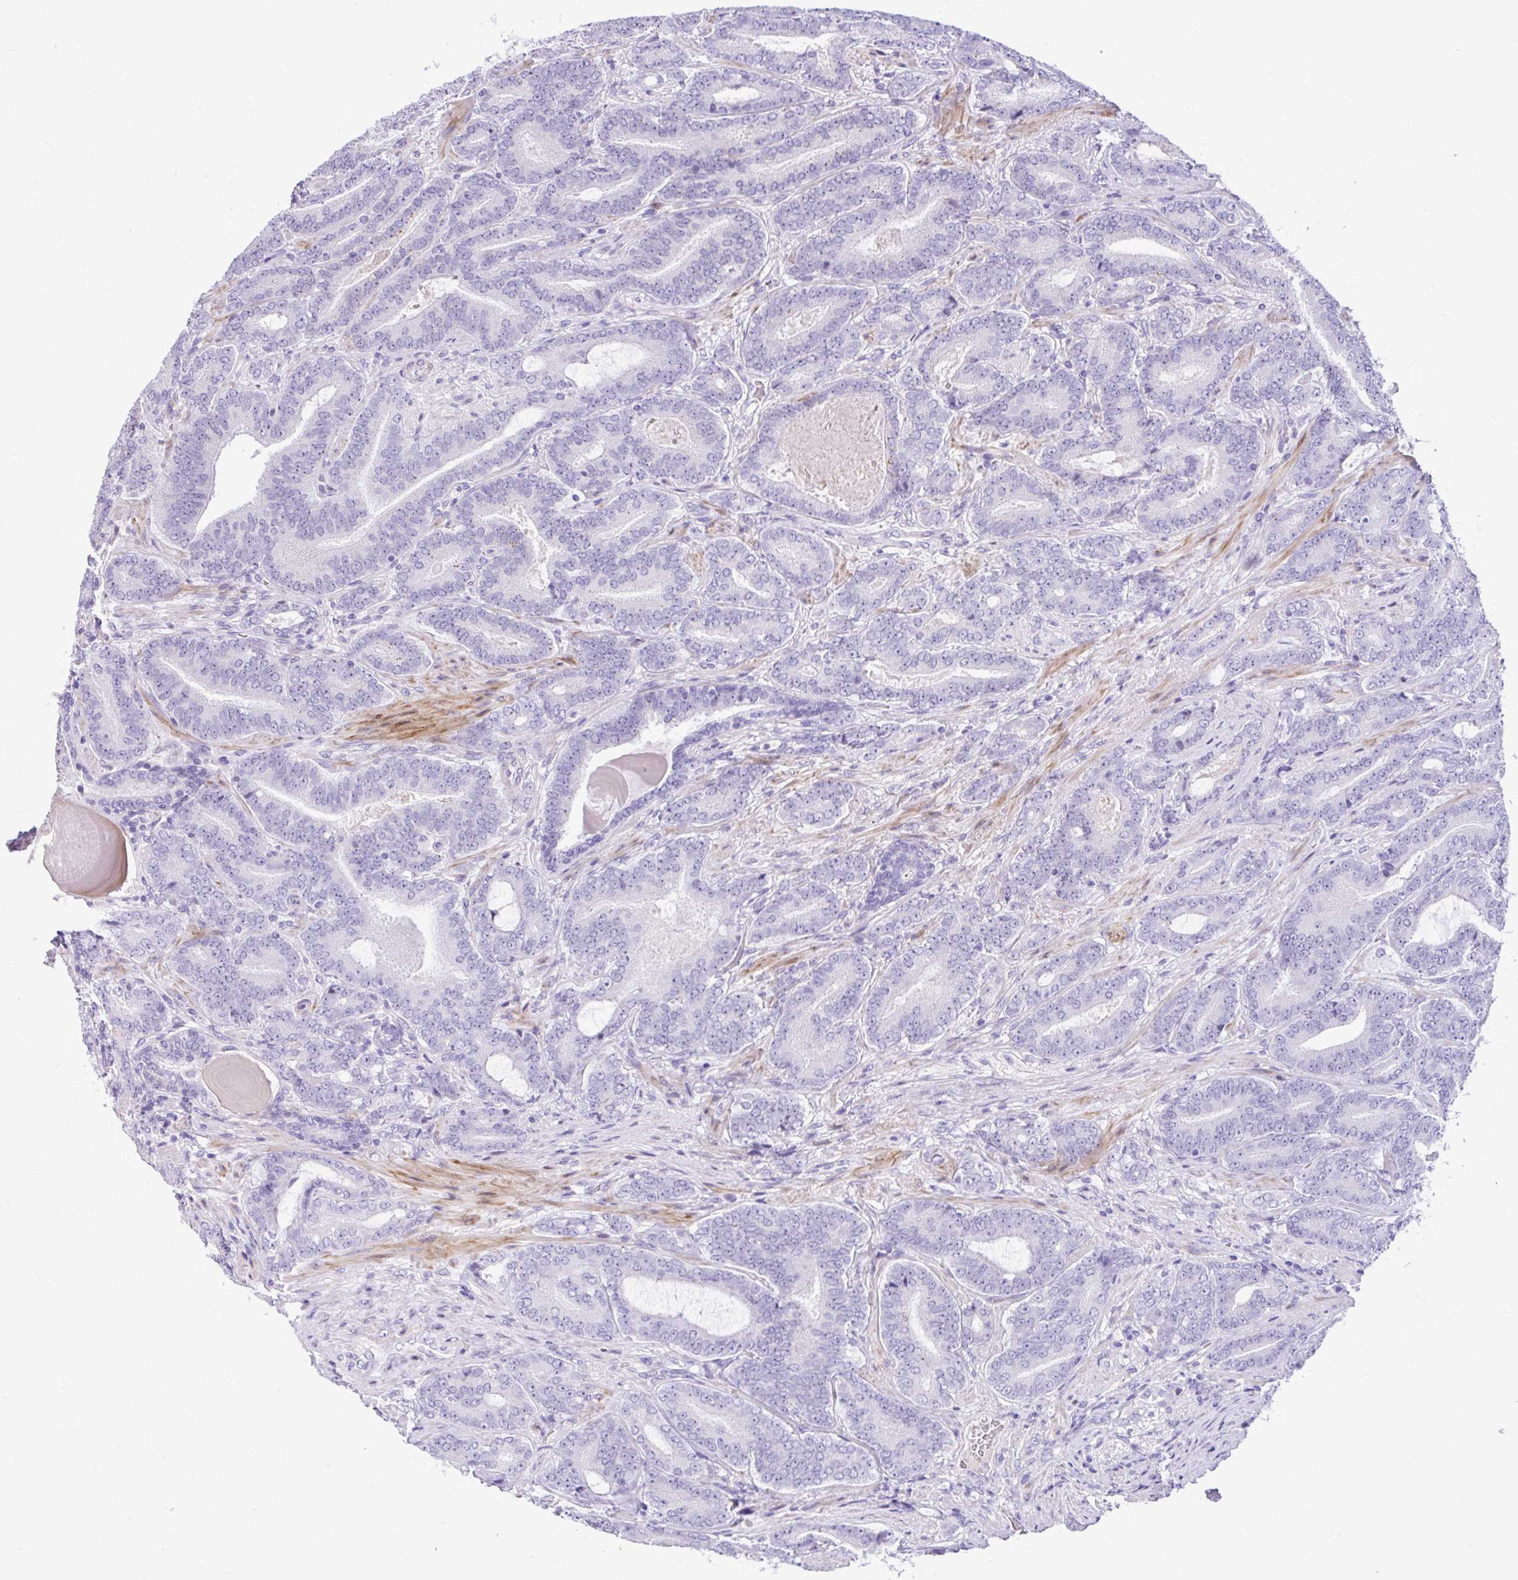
{"staining": {"intensity": "negative", "quantity": "none", "location": "none"}, "tissue": "prostate cancer", "cell_type": "Tumor cells", "image_type": "cancer", "snomed": [{"axis": "morphology", "description": "Adenocarcinoma, High grade"}, {"axis": "topography", "description": "Prostate"}], "caption": "This is an immunohistochemistry (IHC) photomicrograph of prostate high-grade adenocarcinoma. There is no expression in tumor cells.", "gene": "NHLH2", "patient": {"sex": "male", "age": 62}}